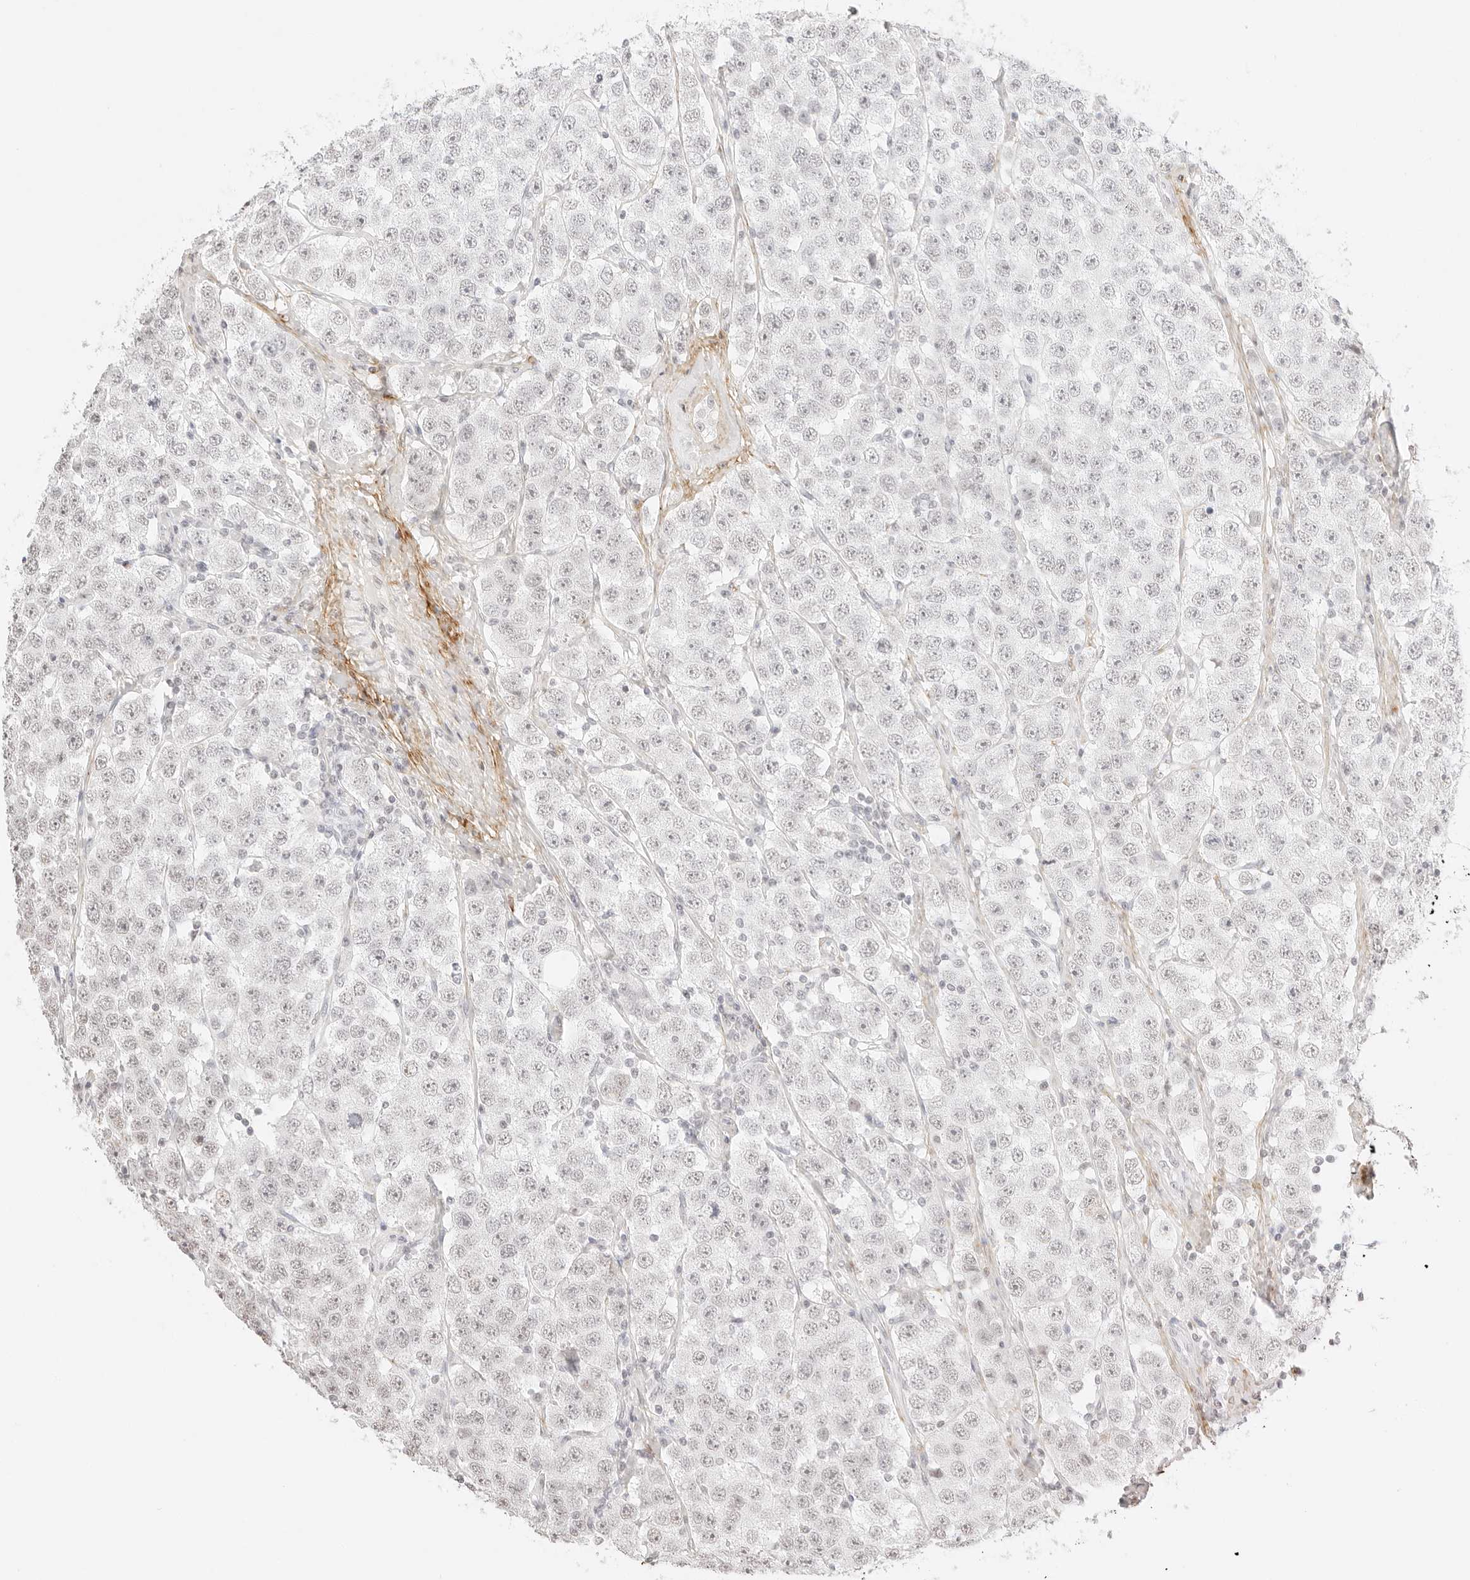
{"staining": {"intensity": "negative", "quantity": "none", "location": "none"}, "tissue": "testis cancer", "cell_type": "Tumor cells", "image_type": "cancer", "snomed": [{"axis": "morphology", "description": "Seminoma, NOS"}, {"axis": "topography", "description": "Testis"}], "caption": "Immunohistochemistry image of testis cancer stained for a protein (brown), which shows no expression in tumor cells.", "gene": "FBLN5", "patient": {"sex": "male", "age": 28}}